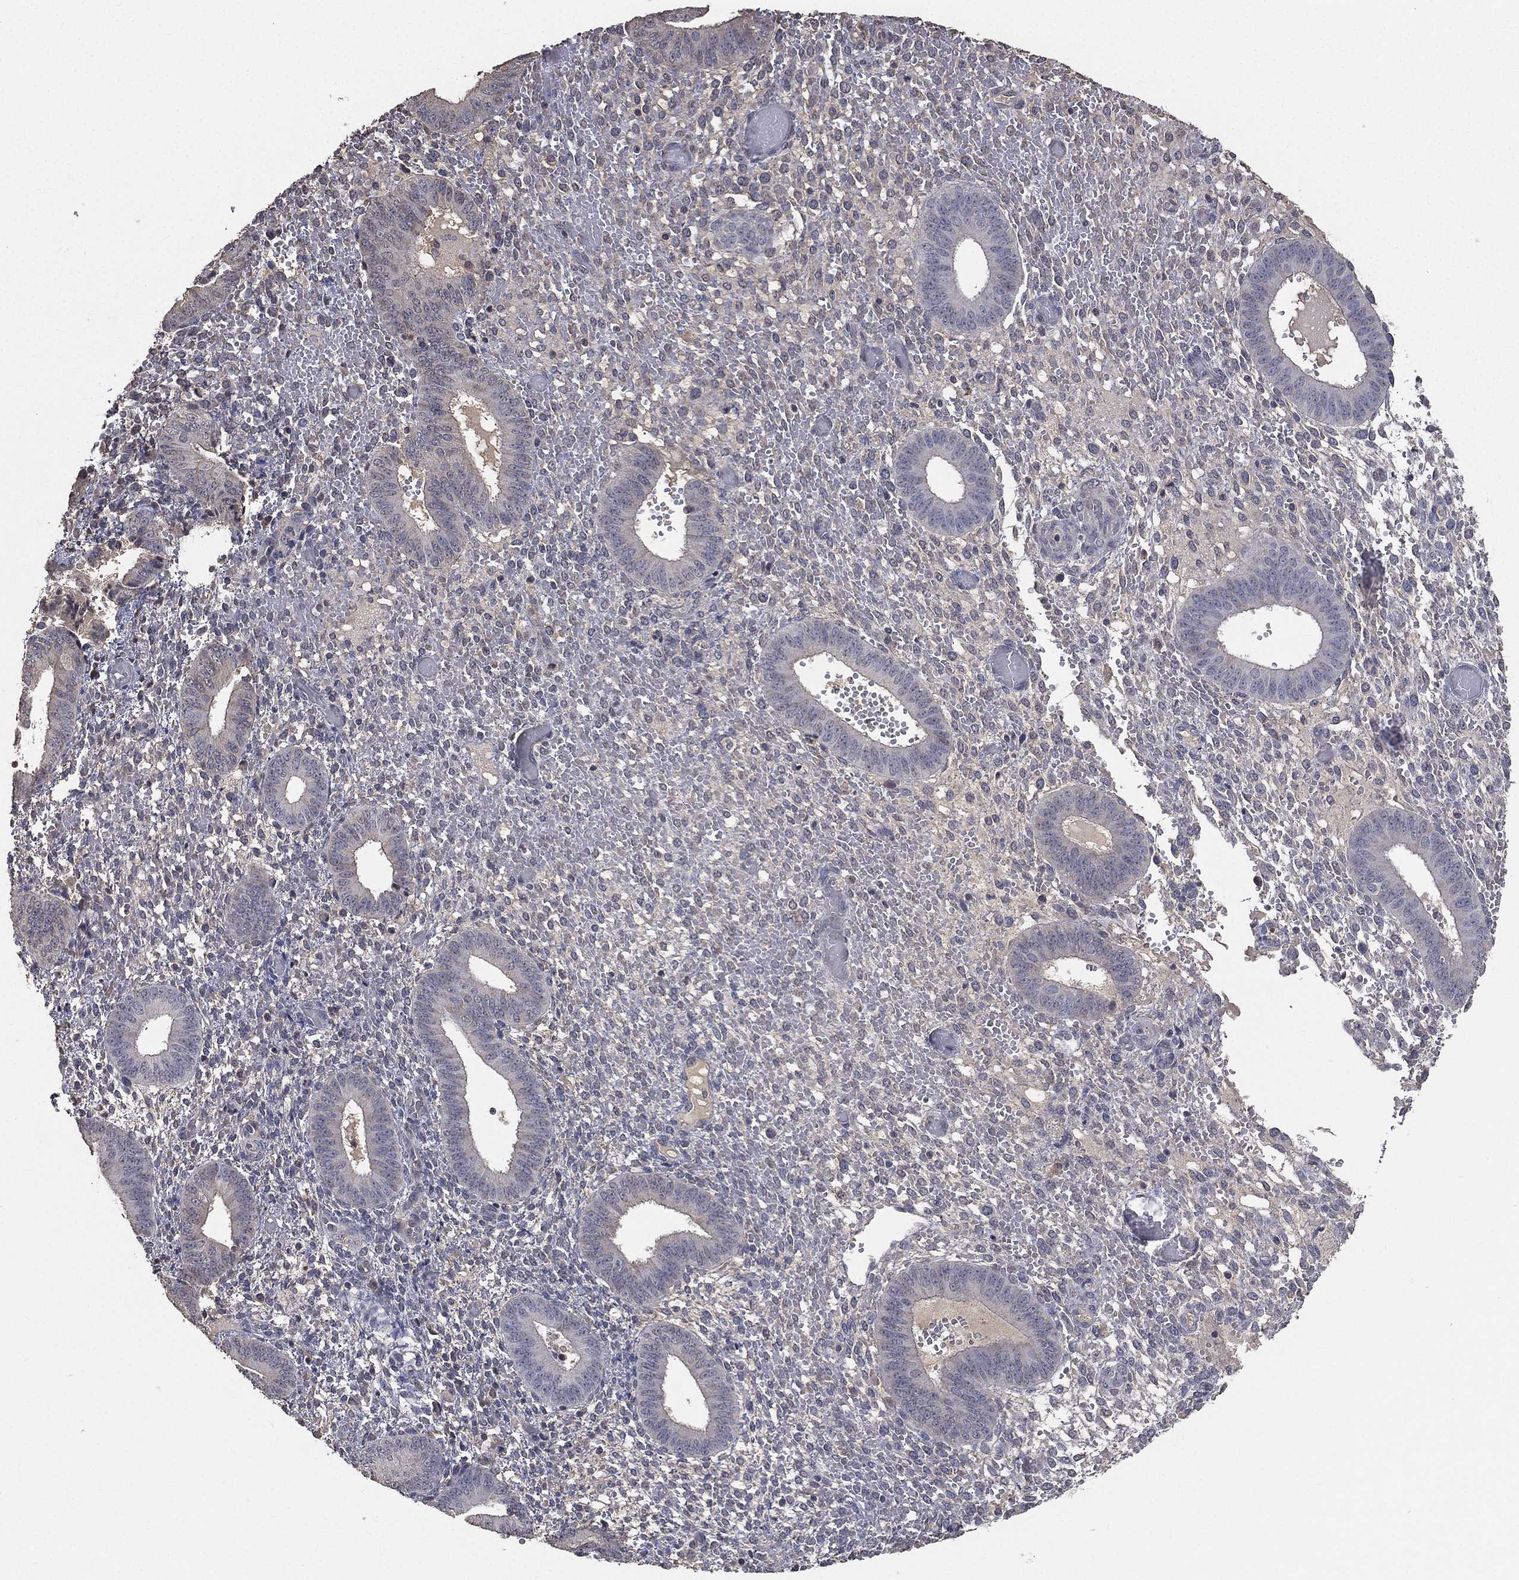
{"staining": {"intensity": "negative", "quantity": "none", "location": "none"}, "tissue": "endometrium", "cell_type": "Cells in endometrial stroma", "image_type": "normal", "snomed": [{"axis": "morphology", "description": "Normal tissue, NOS"}, {"axis": "topography", "description": "Endometrium"}], "caption": "Photomicrograph shows no significant protein expression in cells in endometrial stroma of unremarkable endometrium.", "gene": "SNAP25", "patient": {"sex": "female", "age": 42}}